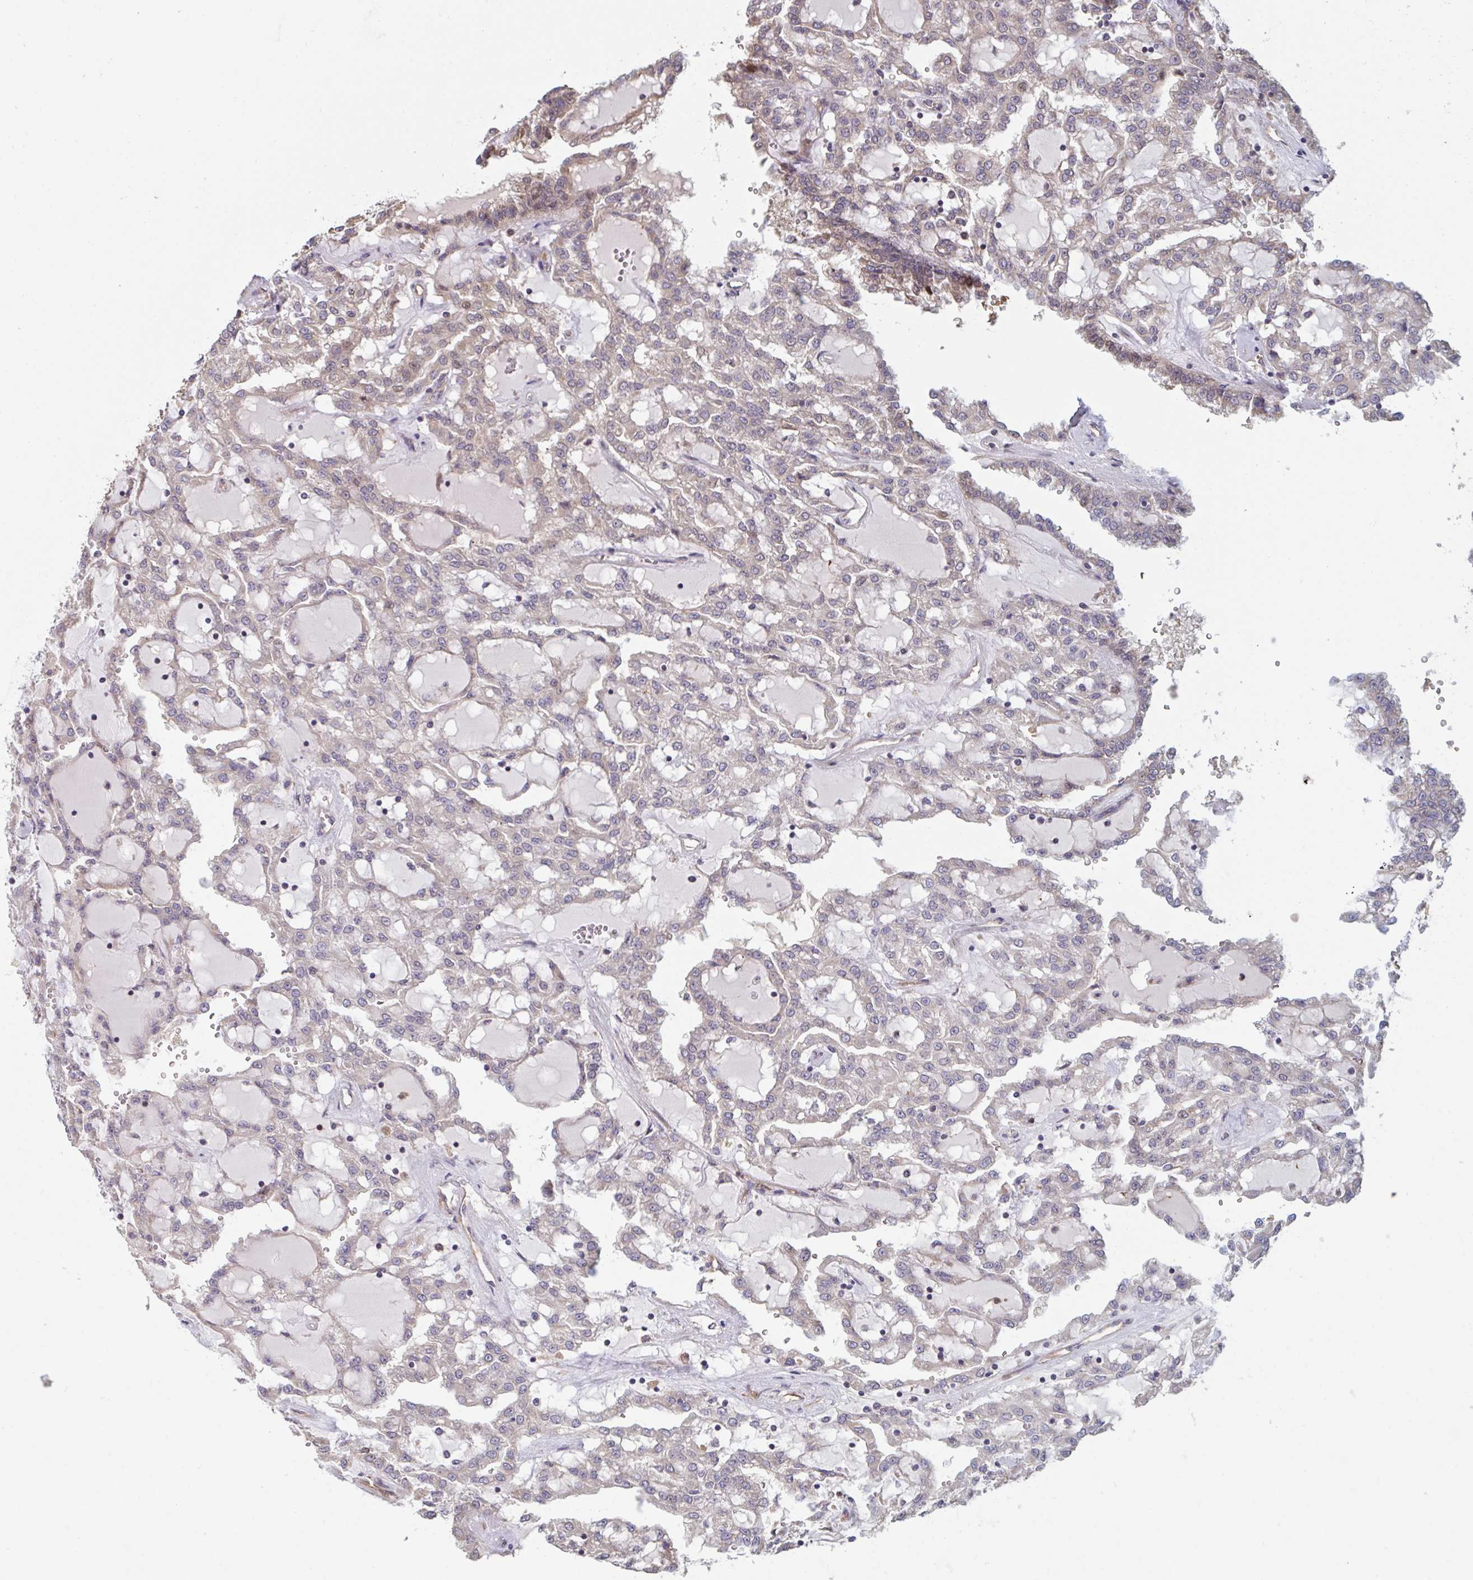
{"staining": {"intensity": "weak", "quantity": "<25%", "location": "cytoplasmic/membranous"}, "tissue": "renal cancer", "cell_type": "Tumor cells", "image_type": "cancer", "snomed": [{"axis": "morphology", "description": "Adenocarcinoma, NOS"}, {"axis": "topography", "description": "Kidney"}], "caption": "The histopathology image shows no significant expression in tumor cells of renal cancer. Nuclei are stained in blue.", "gene": "CD1E", "patient": {"sex": "male", "age": 63}}